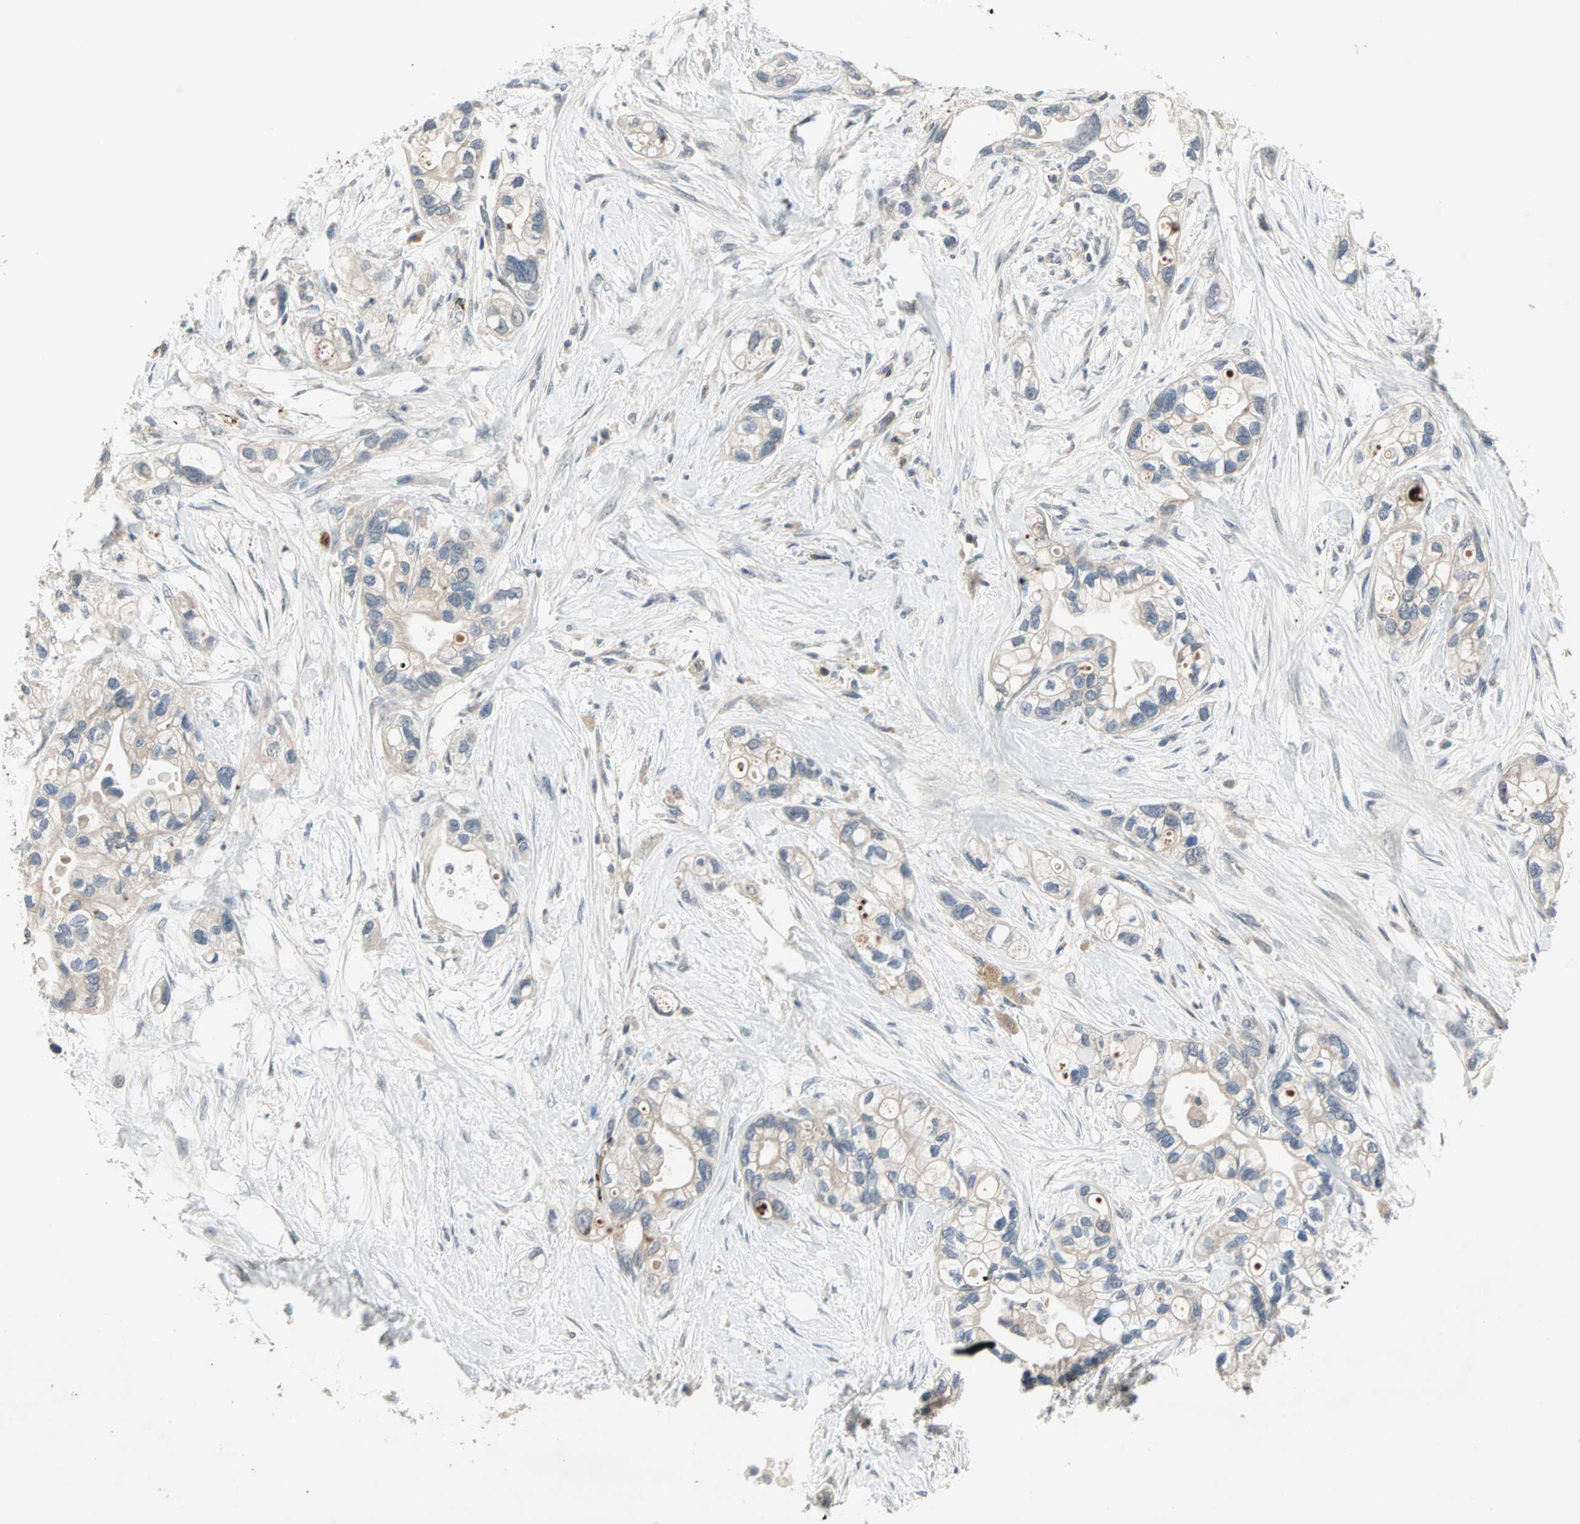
{"staining": {"intensity": "weak", "quantity": ">75%", "location": "cytoplasmic/membranous"}, "tissue": "pancreatic cancer", "cell_type": "Tumor cells", "image_type": "cancer", "snomed": [{"axis": "morphology", "description": "Adenocarcinoma, NOS"}, {"axis": "topography", "description": "Pancreas"}], "caption": "Adenocarcinoma (pancreatic) was stained to show a protein in brown. There is low levels of weak cytoplasmic/membranous expression in approximately >75% of tumor cells.", "gene": "PROS1", "patient": {"sex": "female", "age": 77}}